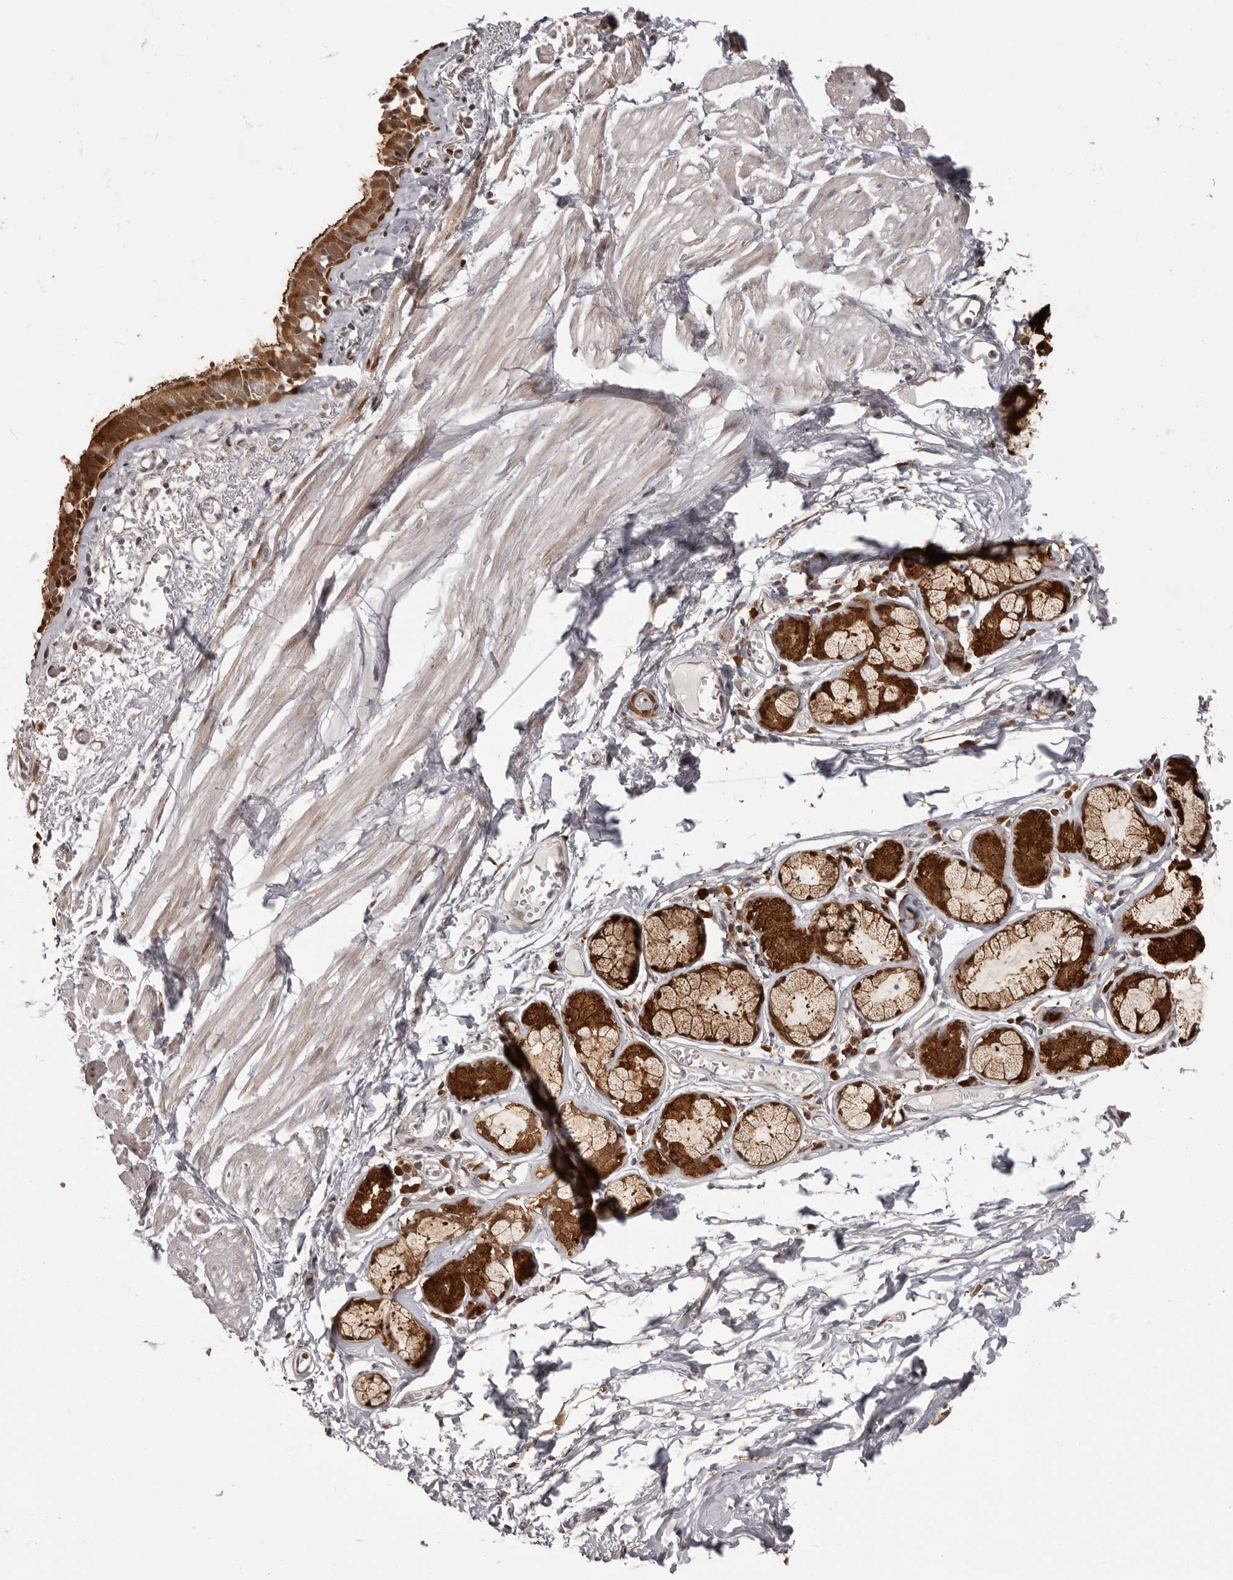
{"staining": {"intensity": "strong", "quantity": ">75%", "location": "cytoplasmic/membranous,nuclear"}, "tissue": "bronchus", "cell_type": "Respiratory epithelial cells", "image_type": "normal", "snomed": [{"axis": "morphology", "description": "Normal tissue, NOS"}, {"axis": "topography", "description": "Bronchus"}, {"axis": "topography", "description": "Lung"}], "caption": "High-power microscopy captured an immunohistochemistry micrograph of benign bronchus, revealing strong cytoplasmic/membranous,nuclear positivity in about >75% of respiratory epithelial cells. Ihc stains the protein of interest in brown and the nuclei are stained blue.", "gene": "GFOD1", "patient": {"sex": "male", "age": 56}}